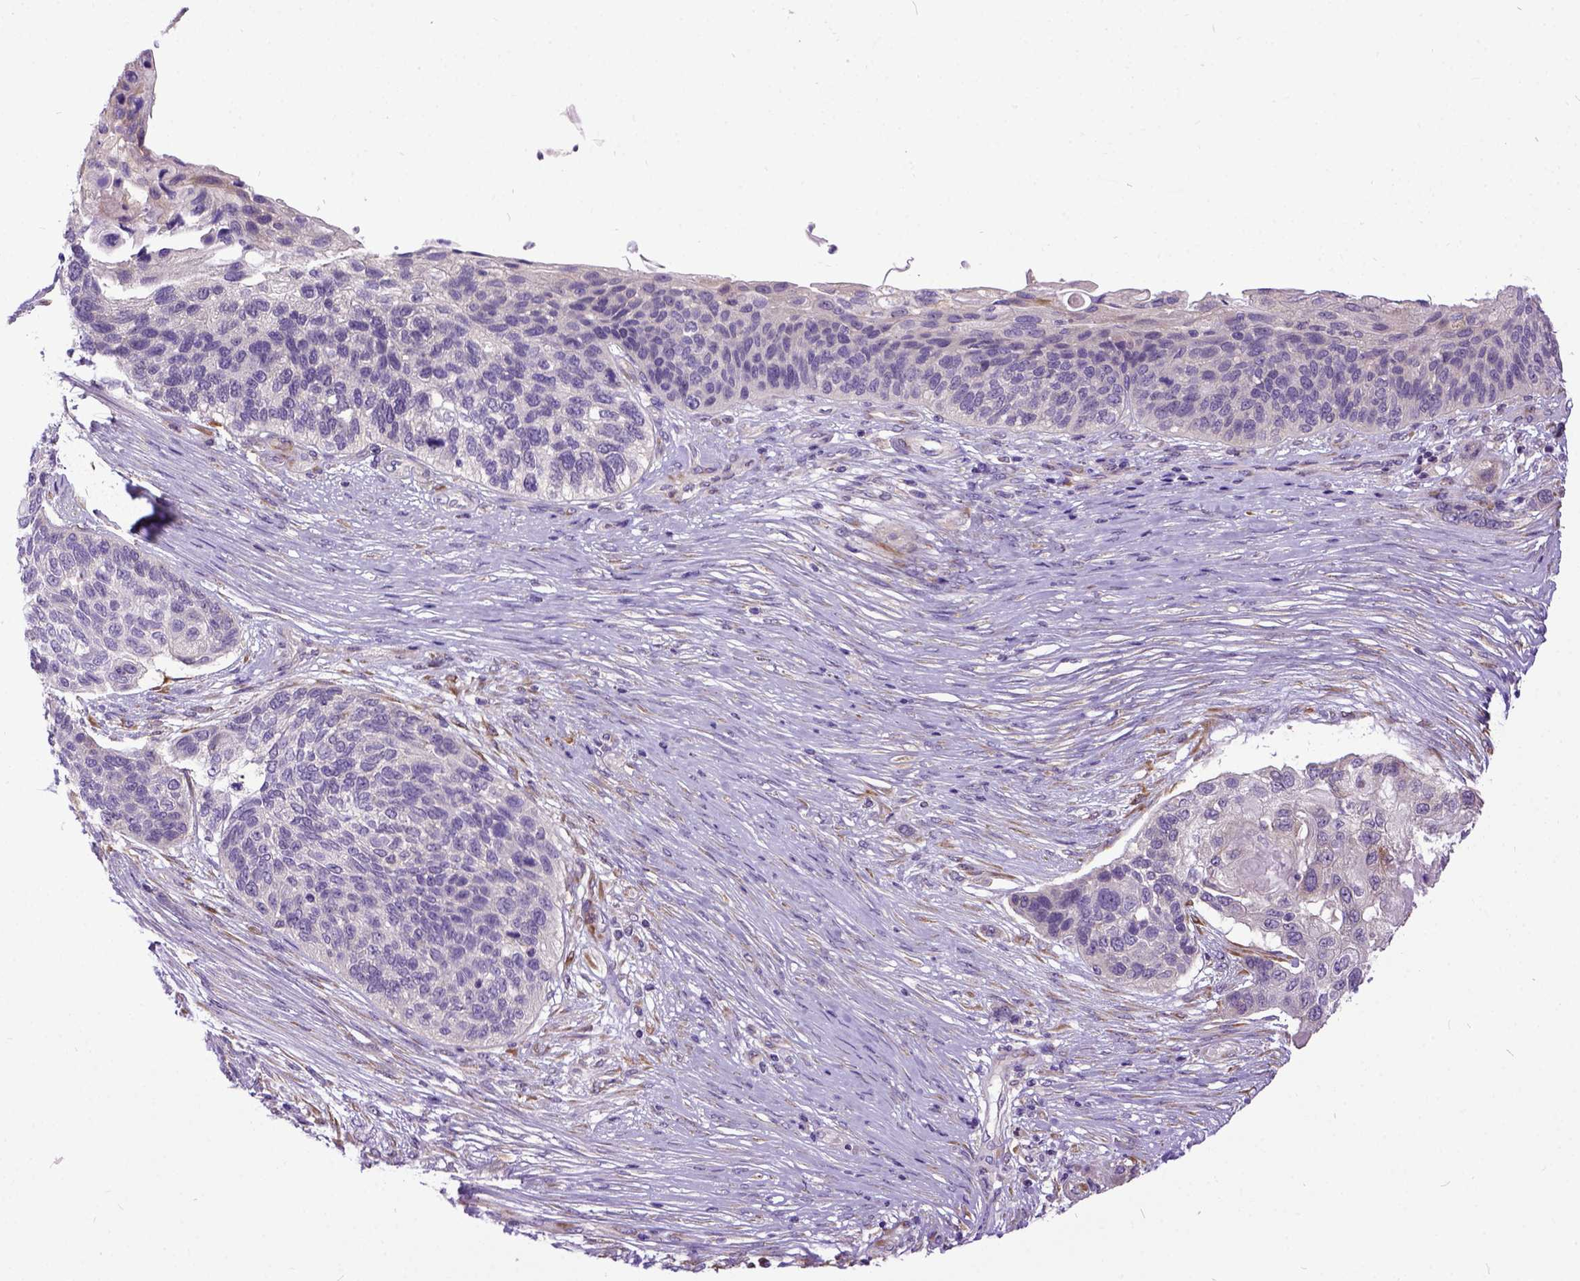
{"staining": {"intensity": "negative", "quantity": "none", "location": "none"}, "tissue": "lung cancer", "cell_type": "Tumor cells", "image_type": "cancer", "snomed": [{"axis": "morphology", "description": "Squamous cell carcinoma, NOS"}, {"axis": "topography", "description": "Lung"}], "caption": "A high-resolution micrograph shows IHC staining of squamous cell carcinoma (lung), which exhibits no significant positivity in tumor cells. (Stains: DAB (3,3'-diaminobenzidine) immunohistochemistry with hematoxylin counter stain, Microscopy: brightfield microscopy at high magnification).", "gene": "NEK5", "patient": {"sex": "male", "age": 69}}